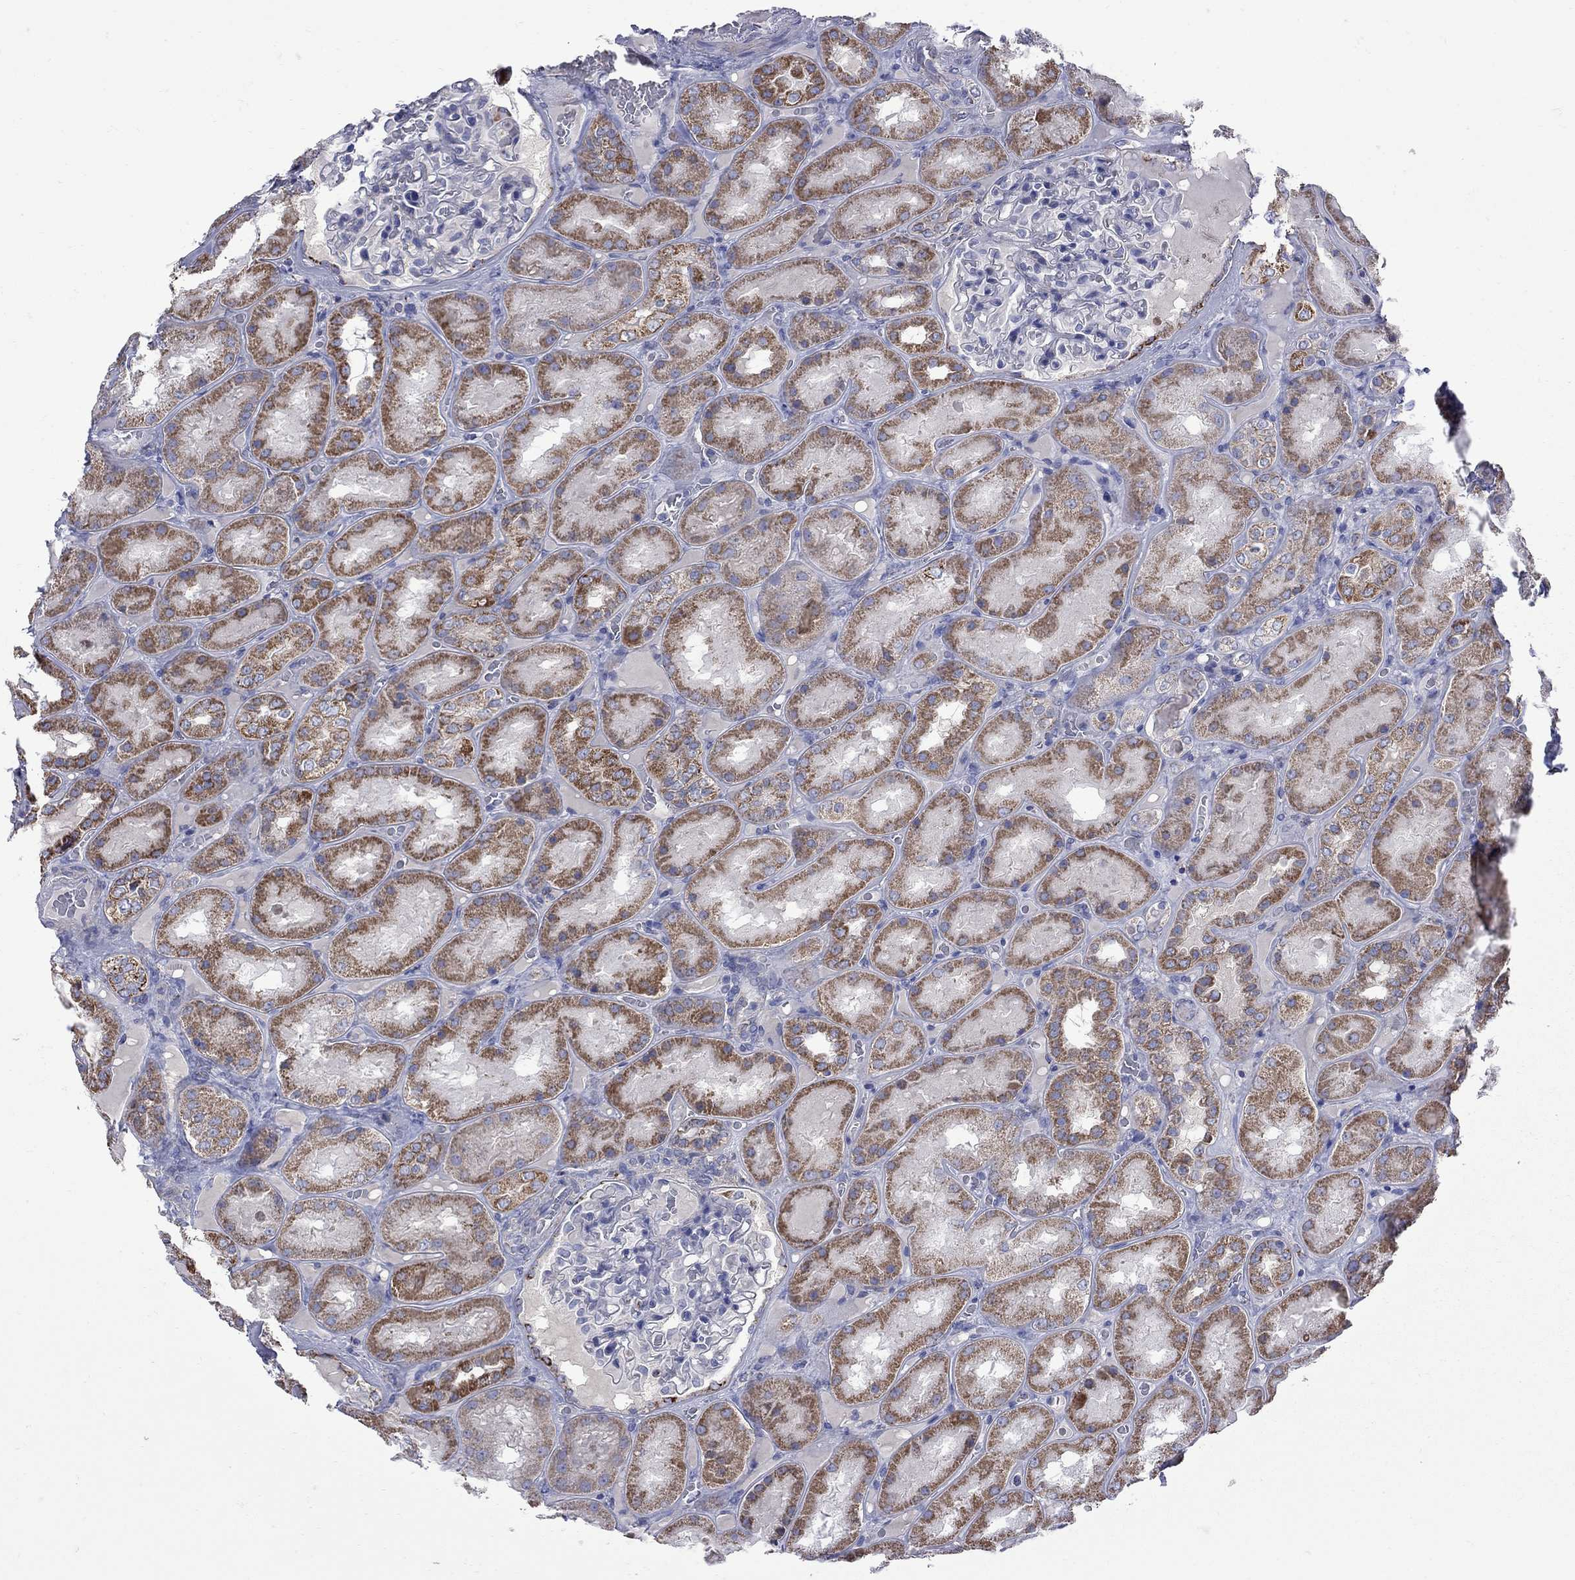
{"staining": {"intensity": "negative", "quantity": "none", "location": "none"}, "tissue": "kidney", "cell_type": "Cells in glomeruli", "image_type": "normal", "snomed": [{"axis": "morphology", "description": "Normal tissue, NOS"}, {"axis": "topography", "description": "Kidney"}], "caption": "Immunohistochemistry (IHC) histopathology image of normal kidney stained for a protein (brown), which displays no positivity in cells in glomeruli. (DAB immunohistochemistry (IHC), high magnification).", "gene": "SESTD1", "patient": {"sex": "male", "age": 73}}